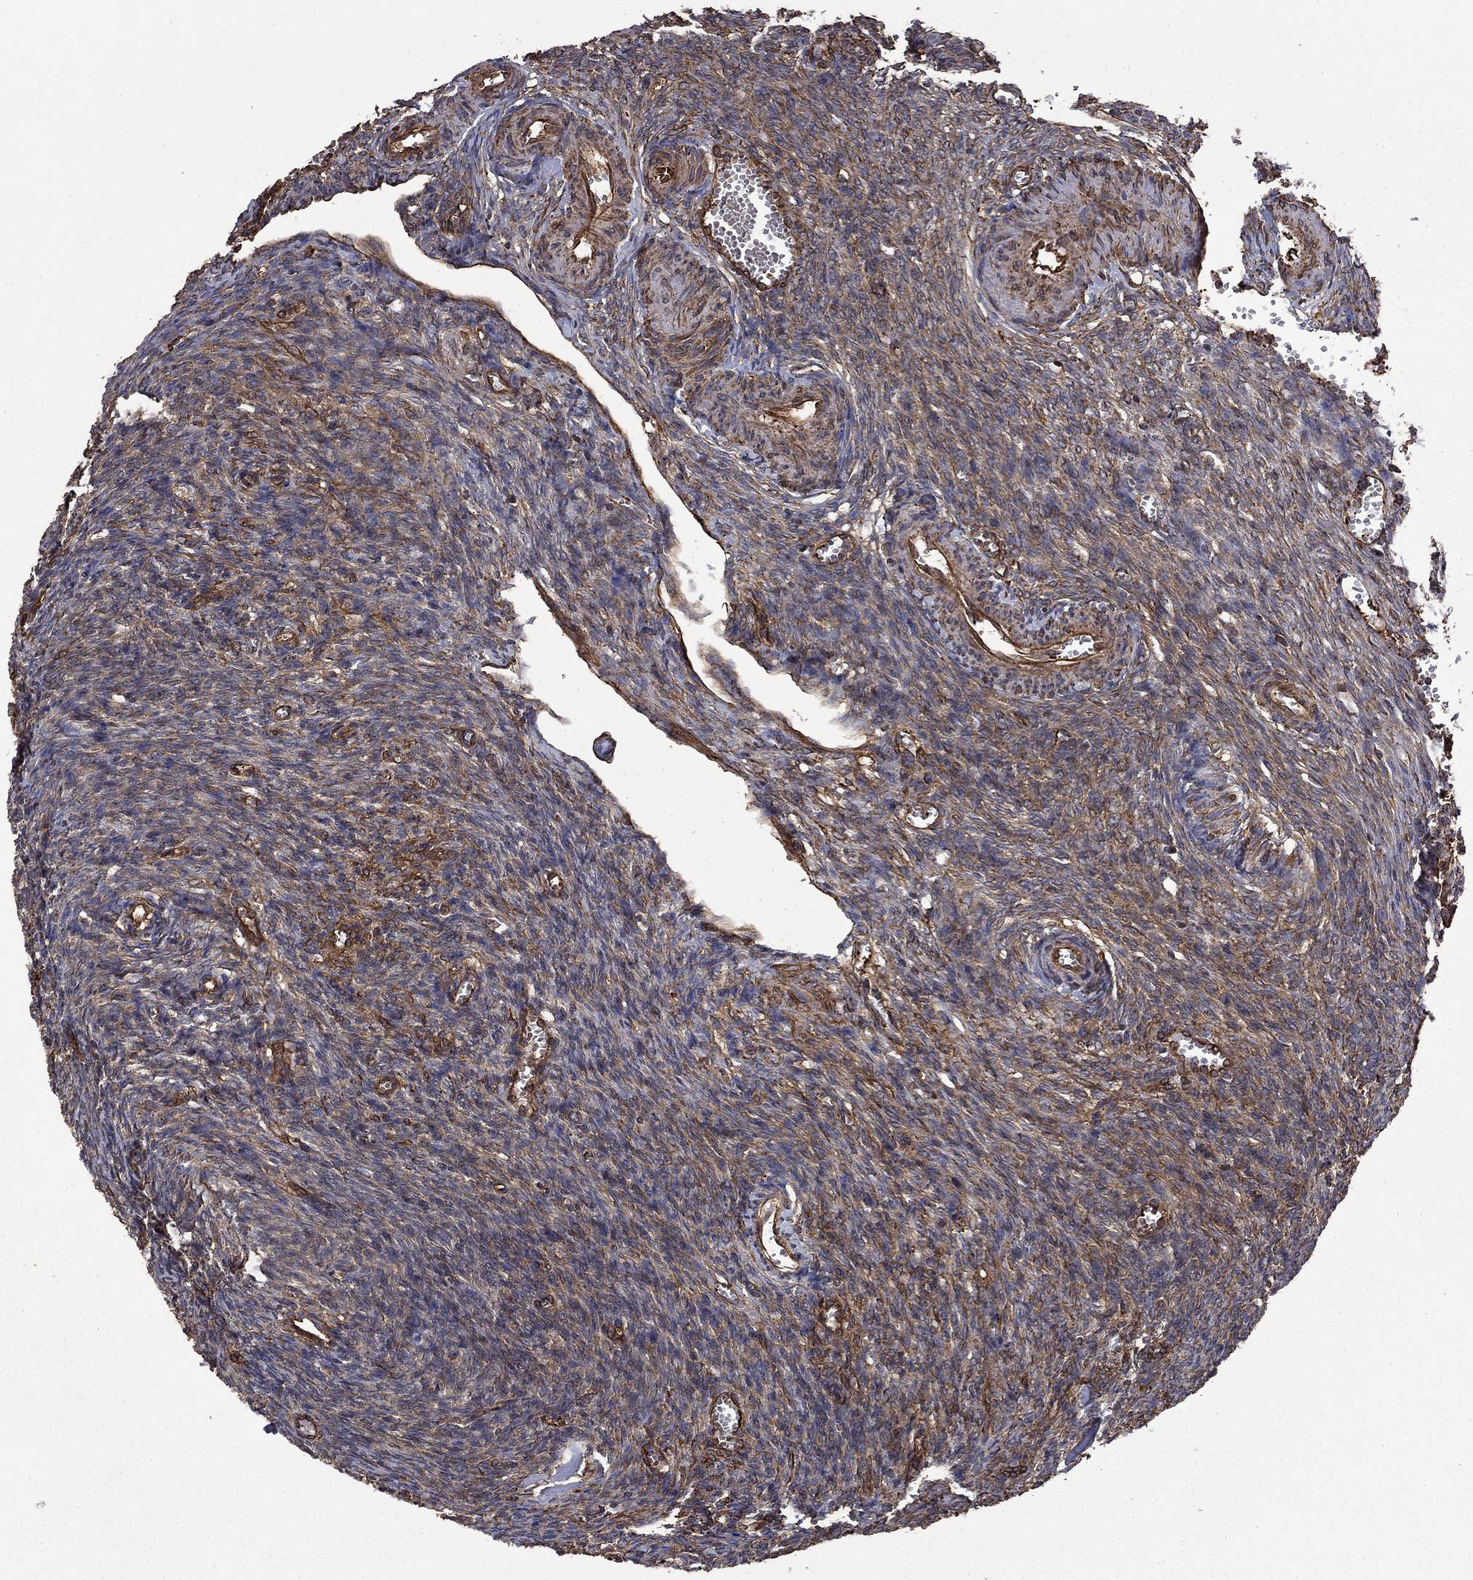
{"staining": {"intensity": "moderate", "quantity": "25%-75%", "location": "cytoplasmic/membranous"}, "tissue": "ovary", "cell_type": "Ovarian stroma cells", "image_type": "normal", "snomed": [{"axis": "morphology", "description": "Normal tissue, NOS"}, {"axis": "topography", "description": "Ovary"}], "caption": "A medium amount of moderate cytoplasmic/membranous staining is identified in approximately 25%-75% of ovarian stroma cells in benign ovary.", "gene": "CUTC", "patient": {"sex": "female", "age": 43}}